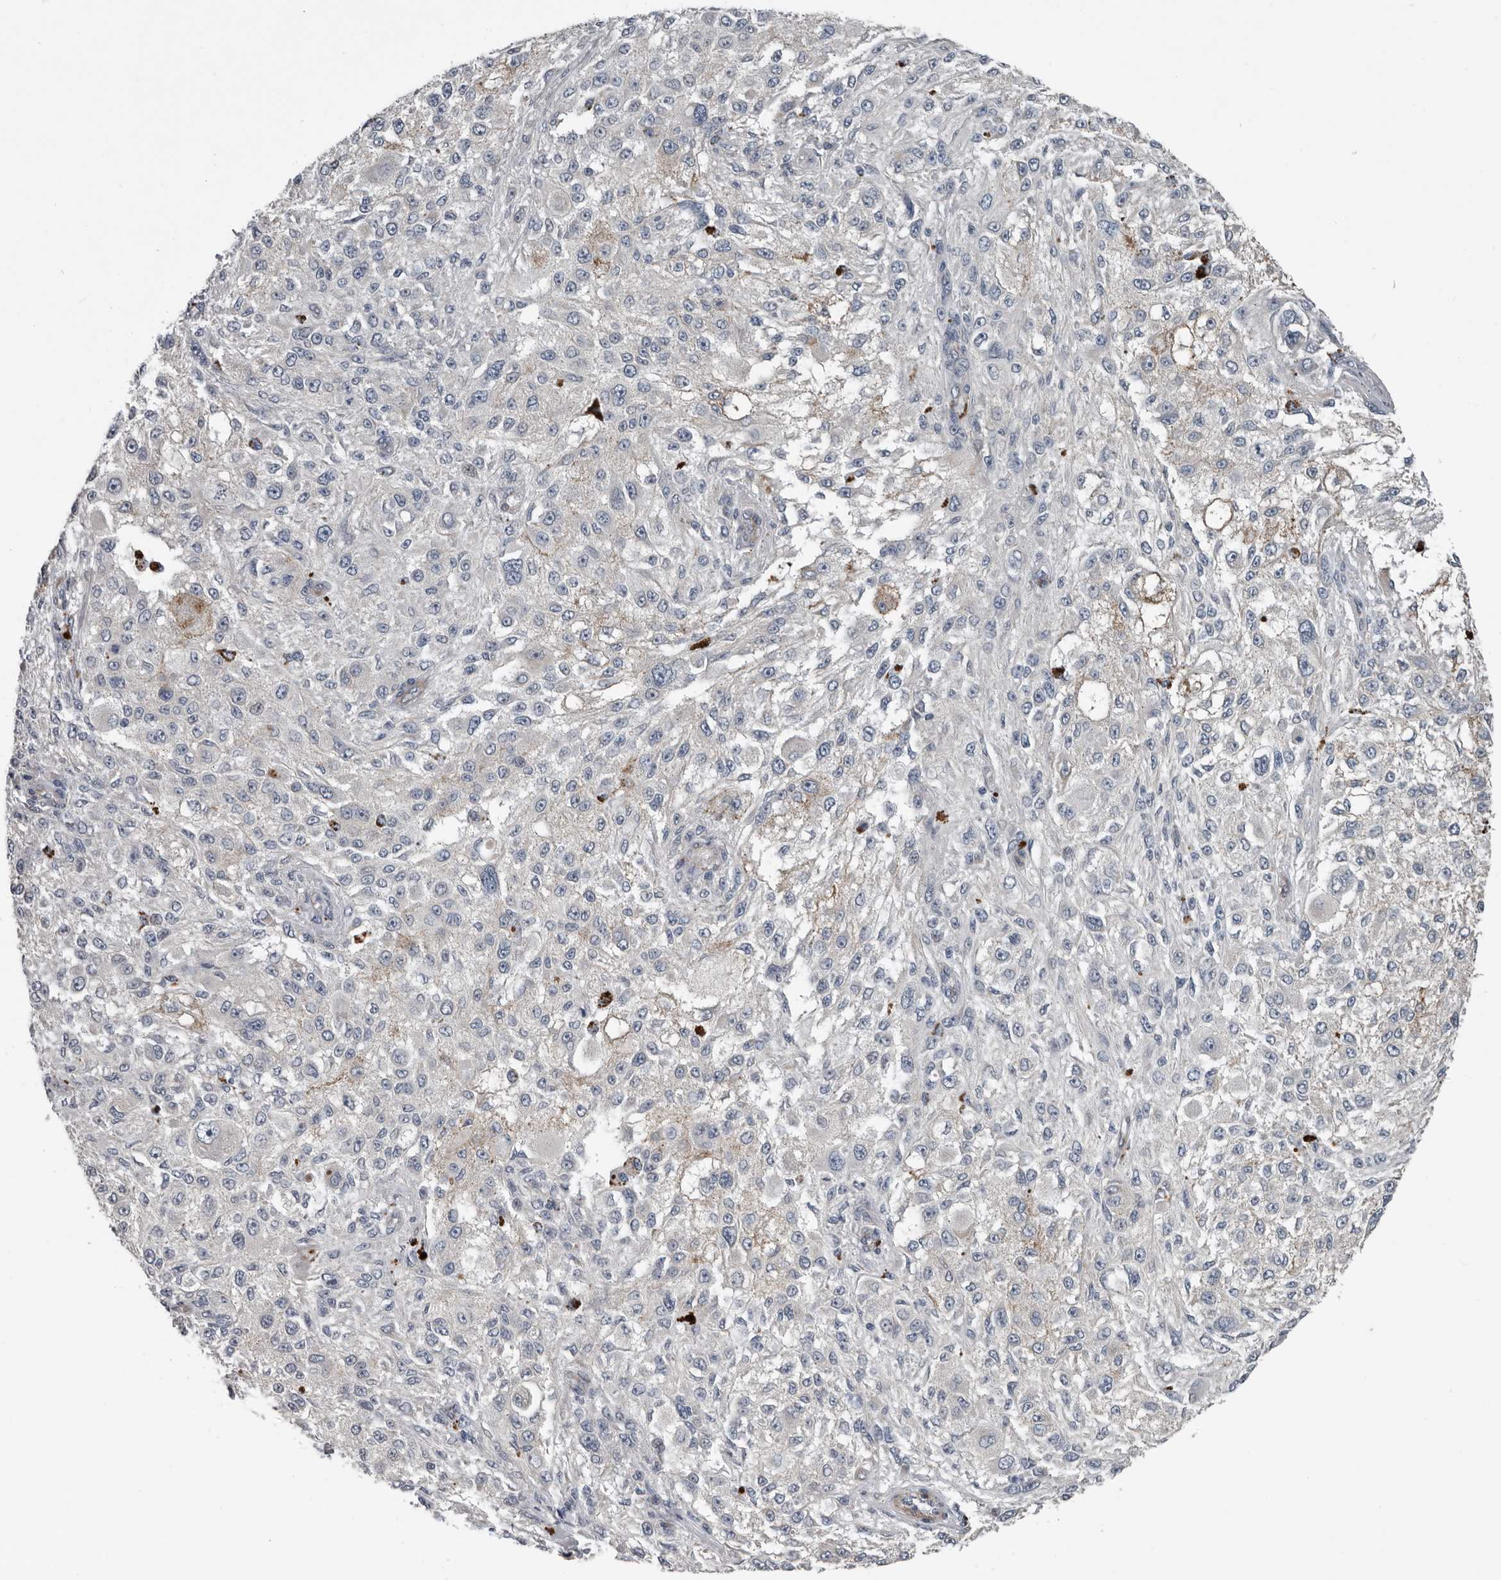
{"staining": {"intensity": "moderate", "quantity": "<25%", "location": "cytoplasmic/membranous"}, "tissue": "melanoma", "cell_type": "Tumor cells", "image_type": "cancer", "snomed": [{"axis": "morphology", "description": "Necrosis, NOS"}, {"axis": "morphology", "description": "Malignant melanoma, NOS"}, {"axis": "topography", "description": "Skin"}], "caption": "Immunohistochemical staining of malignant melanoma reveals low levels of moderate cytoplasmic/membranous protein expression in about <25% of tumor cells.", "gene": "DPY19L4", "patient": {"sex": "female", "age": 87}}